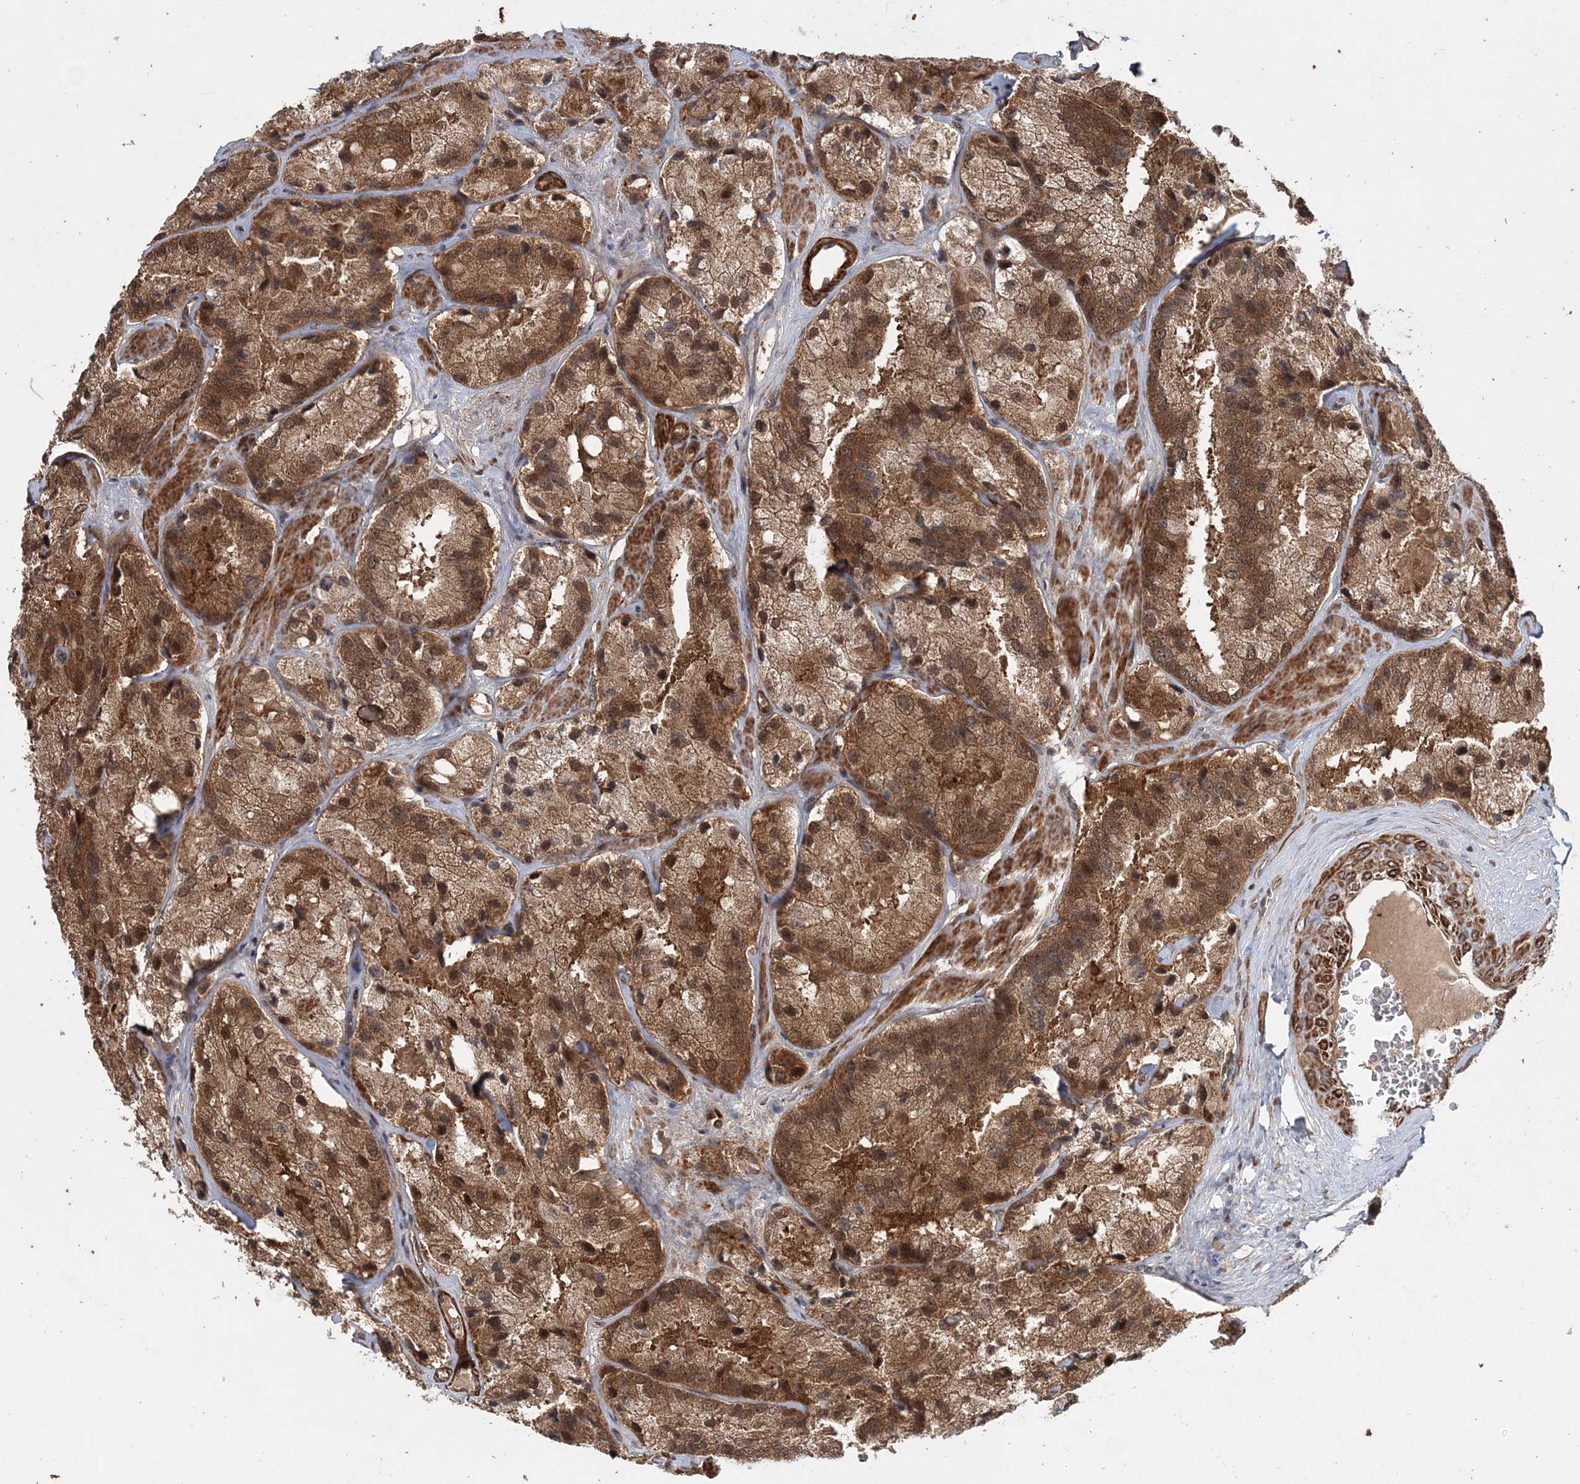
{"staining": {"intensity": "moderate", "quantity": ">75%", "location": "cytoplasmic/membranous,nuclear"}, "tissue": "prostate cancer", "cell_type": "Tumor cells", "image_type": "cancer", "snomed": [{"axis": "morphology", "description": "Adenocarcinoma, High grade"}, {"axis": "topography", "description": "Prostate"}], "caption": "A high-resolution histopathology image shows immunohistochemistry (IHC) staining of high-grade adenocarcinoma (prostate), which exhibits moderate cytoplasmic/membranous and nuclear expression in approximately >75% of tumor cells.", "gene": "UBTD2", "patient": {"sex": "male", "age": 66}}